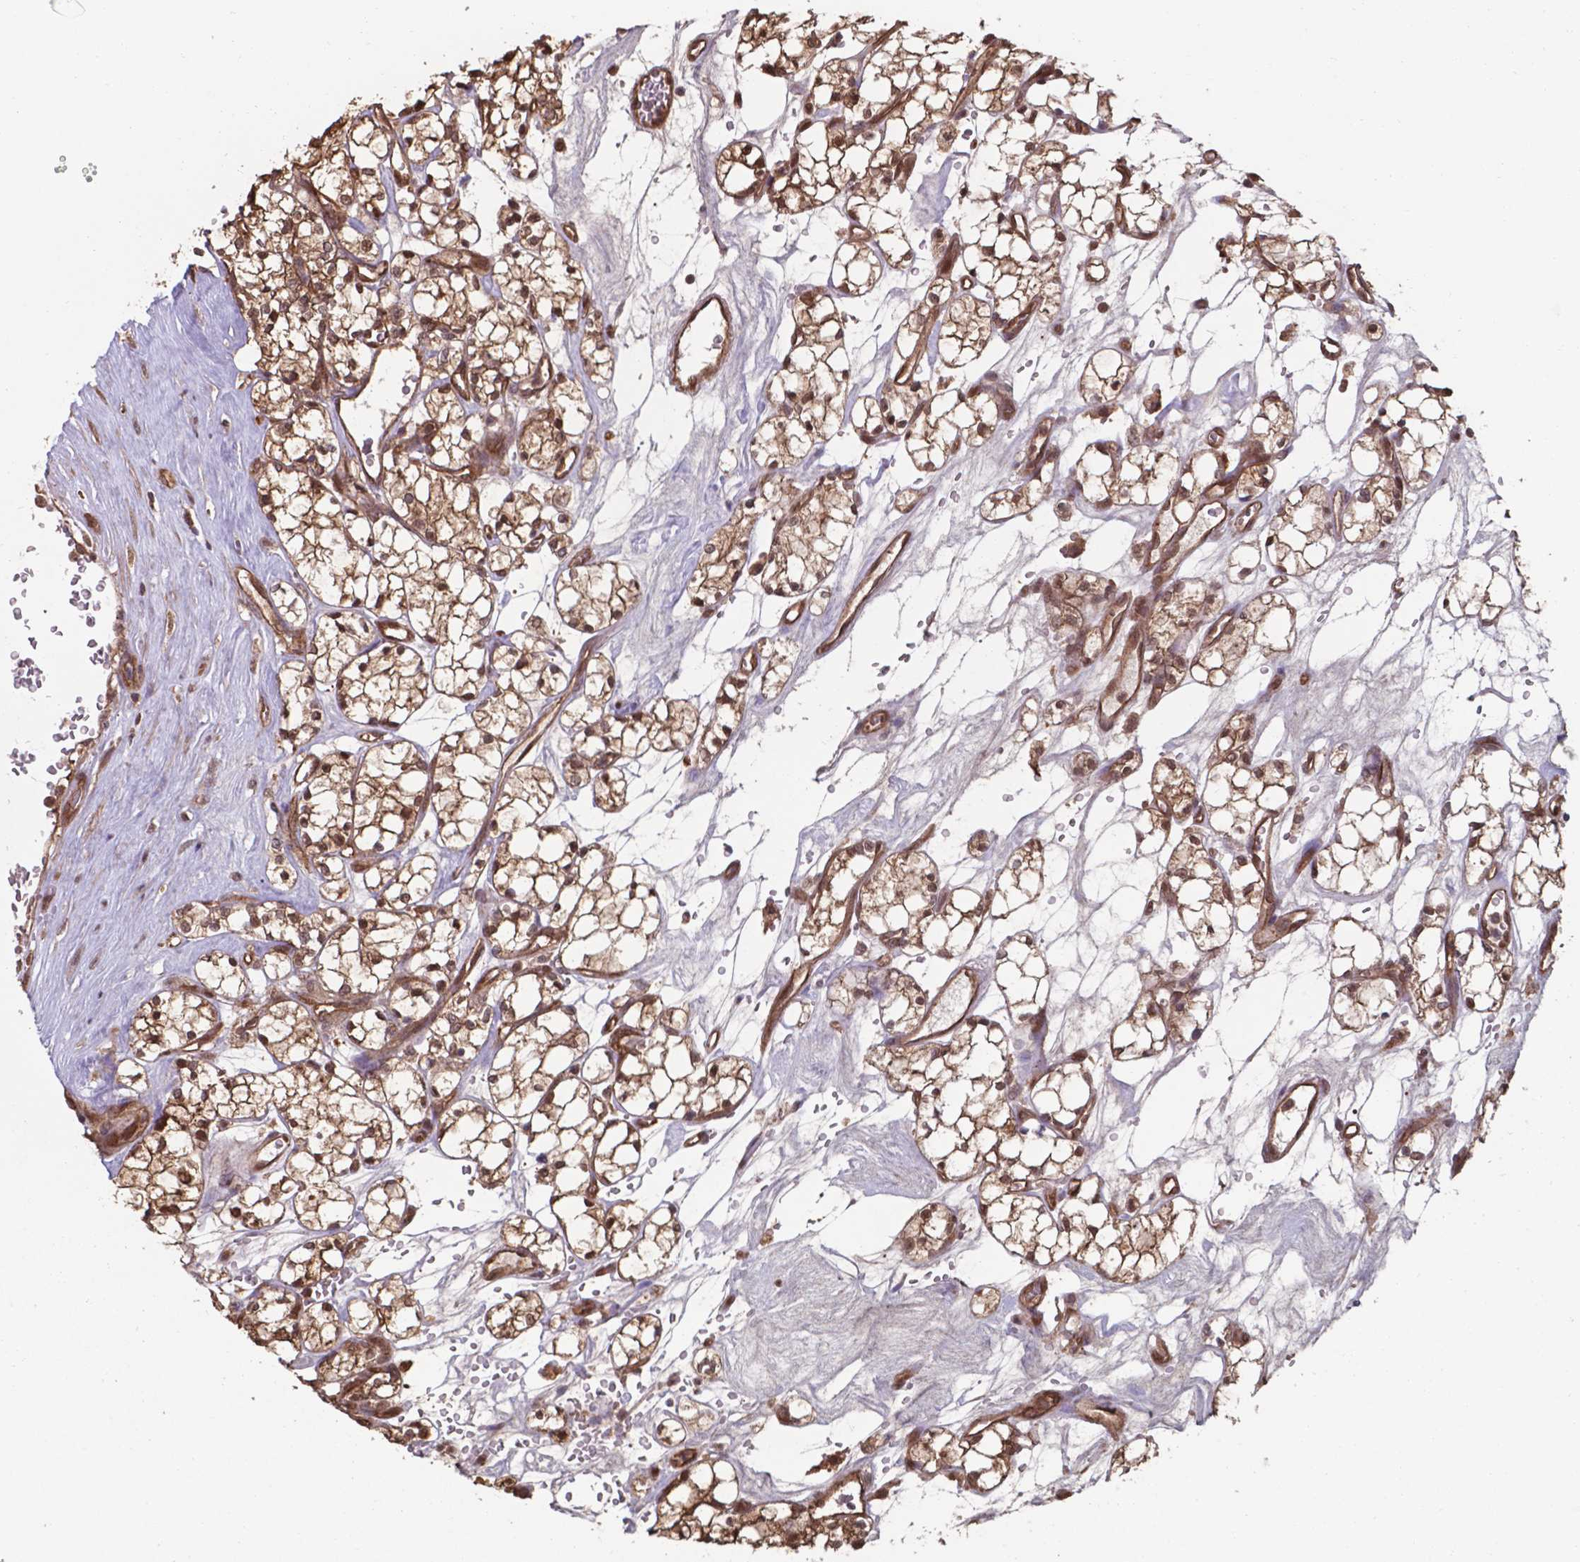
{"staining": {"intensity": "moderate", "quantity": ">75%", "location": "cytoplasmic/membranous,nuclear"}, "tissue": "renal cancer", "cell_type": "Tumor cells", "image_type": "cancer", "snomed": [{"axis": "morphology", "description": "Adenocarcinoma, NOS"}, {"axis": "topography", "description": "Kidney"}], "caption": "Renal cancer (adenocarcinoma) stained with immunohistochemistry (IHC) displays moderate cytoplasmic/membranous and nuclear positivity in approximately >75% of tumor cells. The protein of interest is stained brown, and the nuclei are stained in blue (DAB IHC with brightfield microscopy, high magnification).", "gene": "CHP2", "patient": {"sex": "female", "age": 69}}